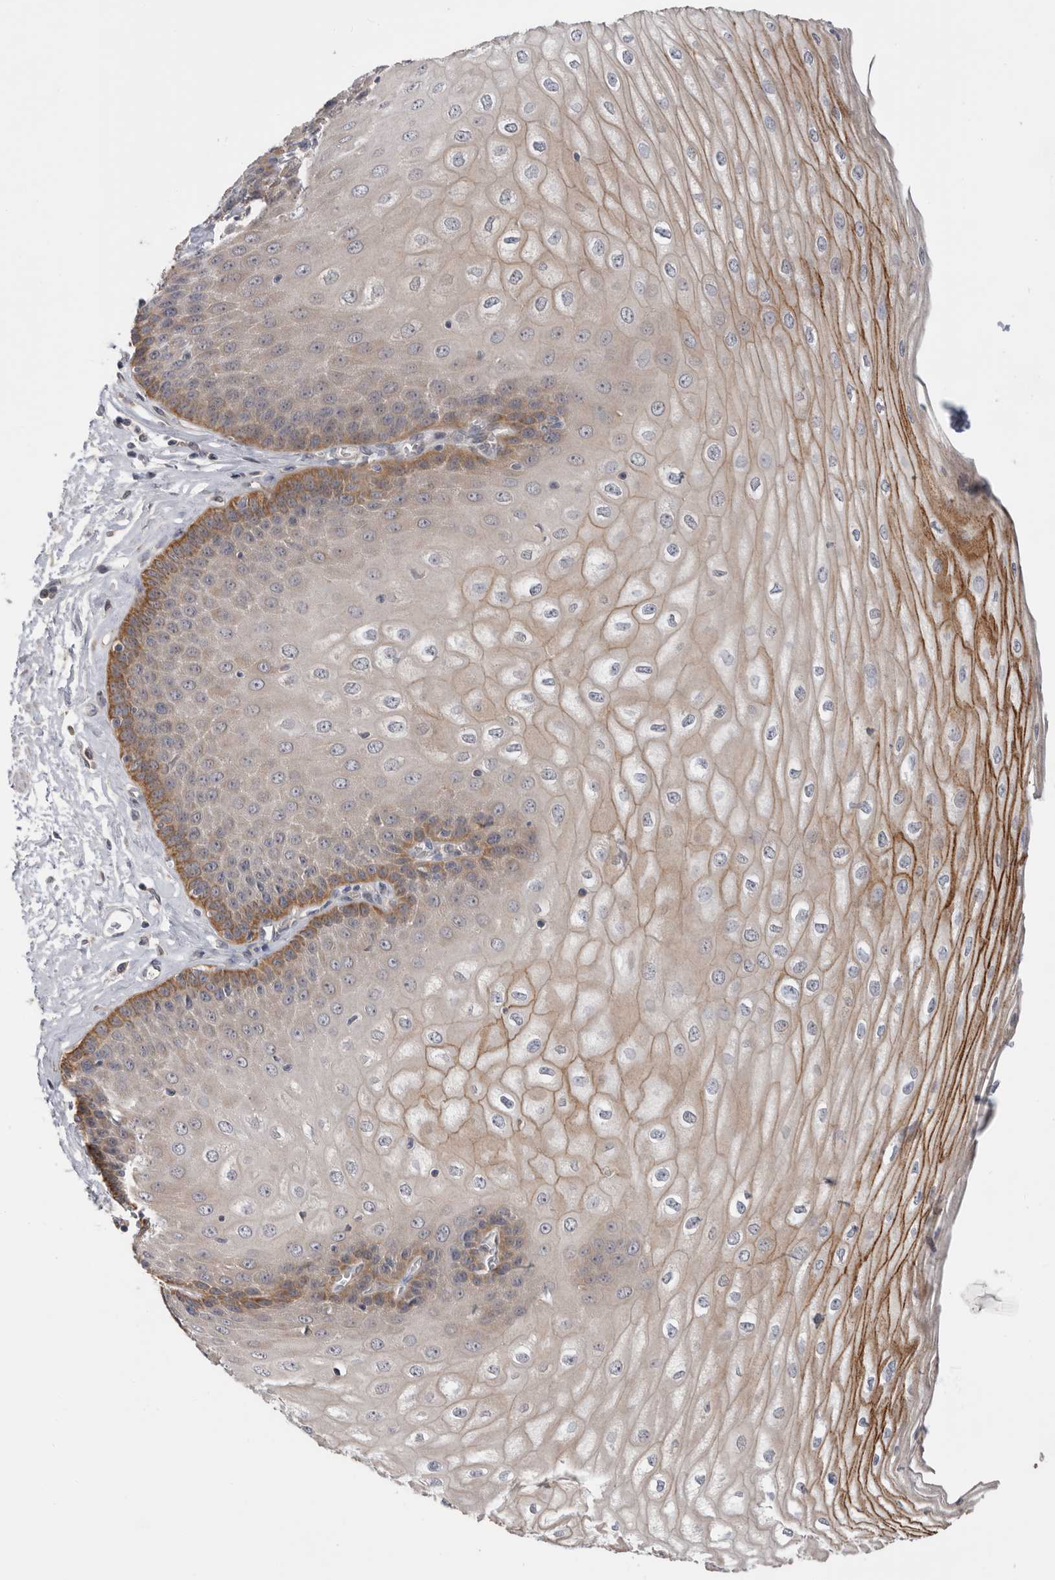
{"staining": {"intensity": "moderate", "quantity": "25%-75%", "location": "cytoplasmic/membranous"}, "tissue": "esophagus", "cell_type": "Squamous epithelial cells", "image_type": "normal", "snomed": [{"axis": "morphology", "description": "Normal tissue, NOS"}, {"axis": "topography", "description": "Esophagus"}], "caption": "Protein analysis of unremarkable esophagus reveals moderate cytoplasmic/membranous staining in approximately 25%-75% of squamous epithelial cells. The protein of interest is shown in brown color, while the nuclei are stained blue.", "gene": "MTFR1L", "patient": {"sex": "male", "age": 60}}